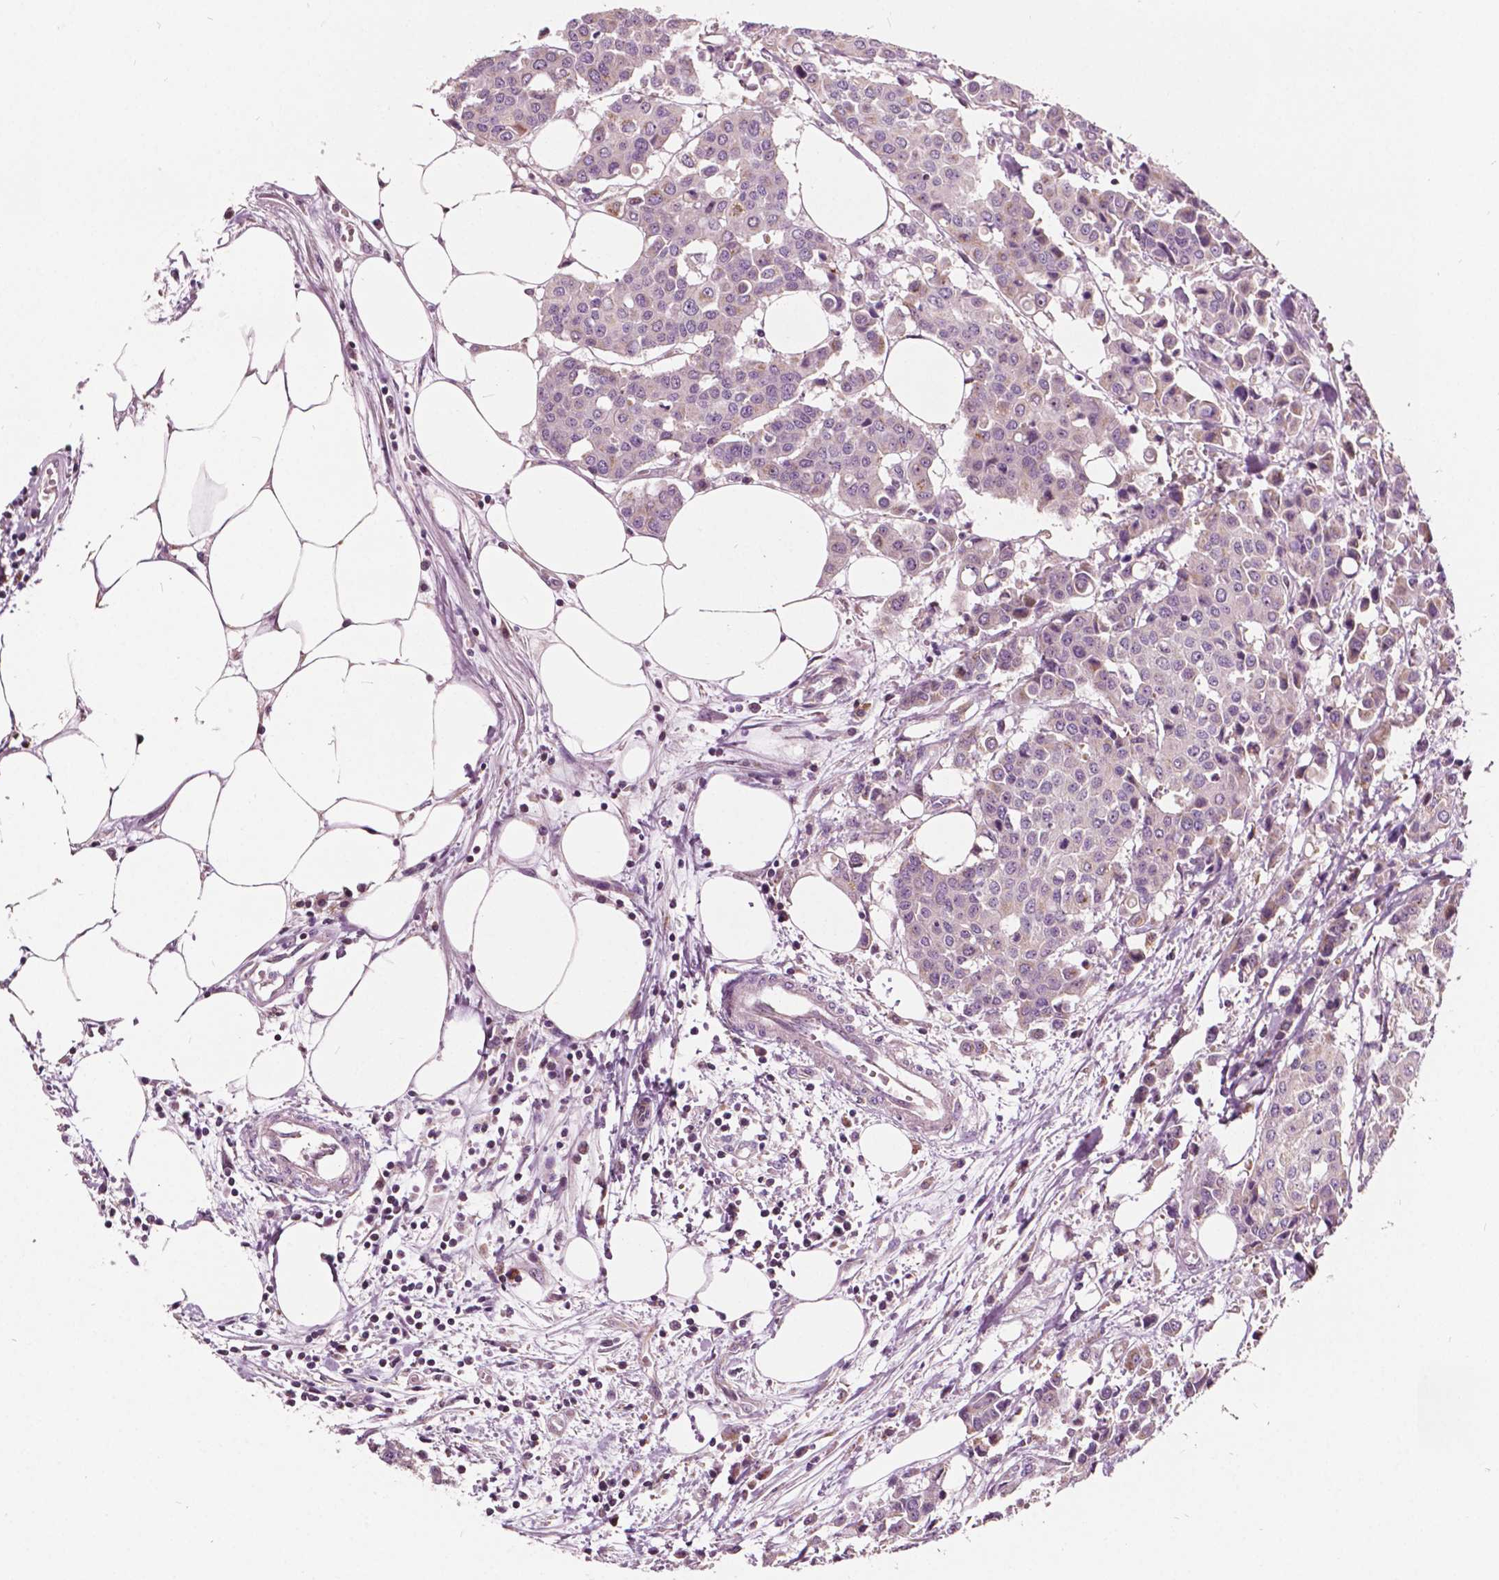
{"staining": {"intensity": "weak", "quantity": "<25%", "location": "cytoplasmic/membranous"}, "tissue": "carcinoid", "cell_type": "Tumor cells", "image_type": "cancer", "snomed": [{"axis": "morphology", "description": "Carcinoid, malignant, NOS"}, {"axis": "topography", "description": "Colon"}], "caption": "IHC histopathology image of neoplastic tissue: human malignant carcinoid stained with DAB reveals no significant protein expression in tumor cells.", "gene": "ODF3L2", "patient": {"sex": "male", "age": 81}}